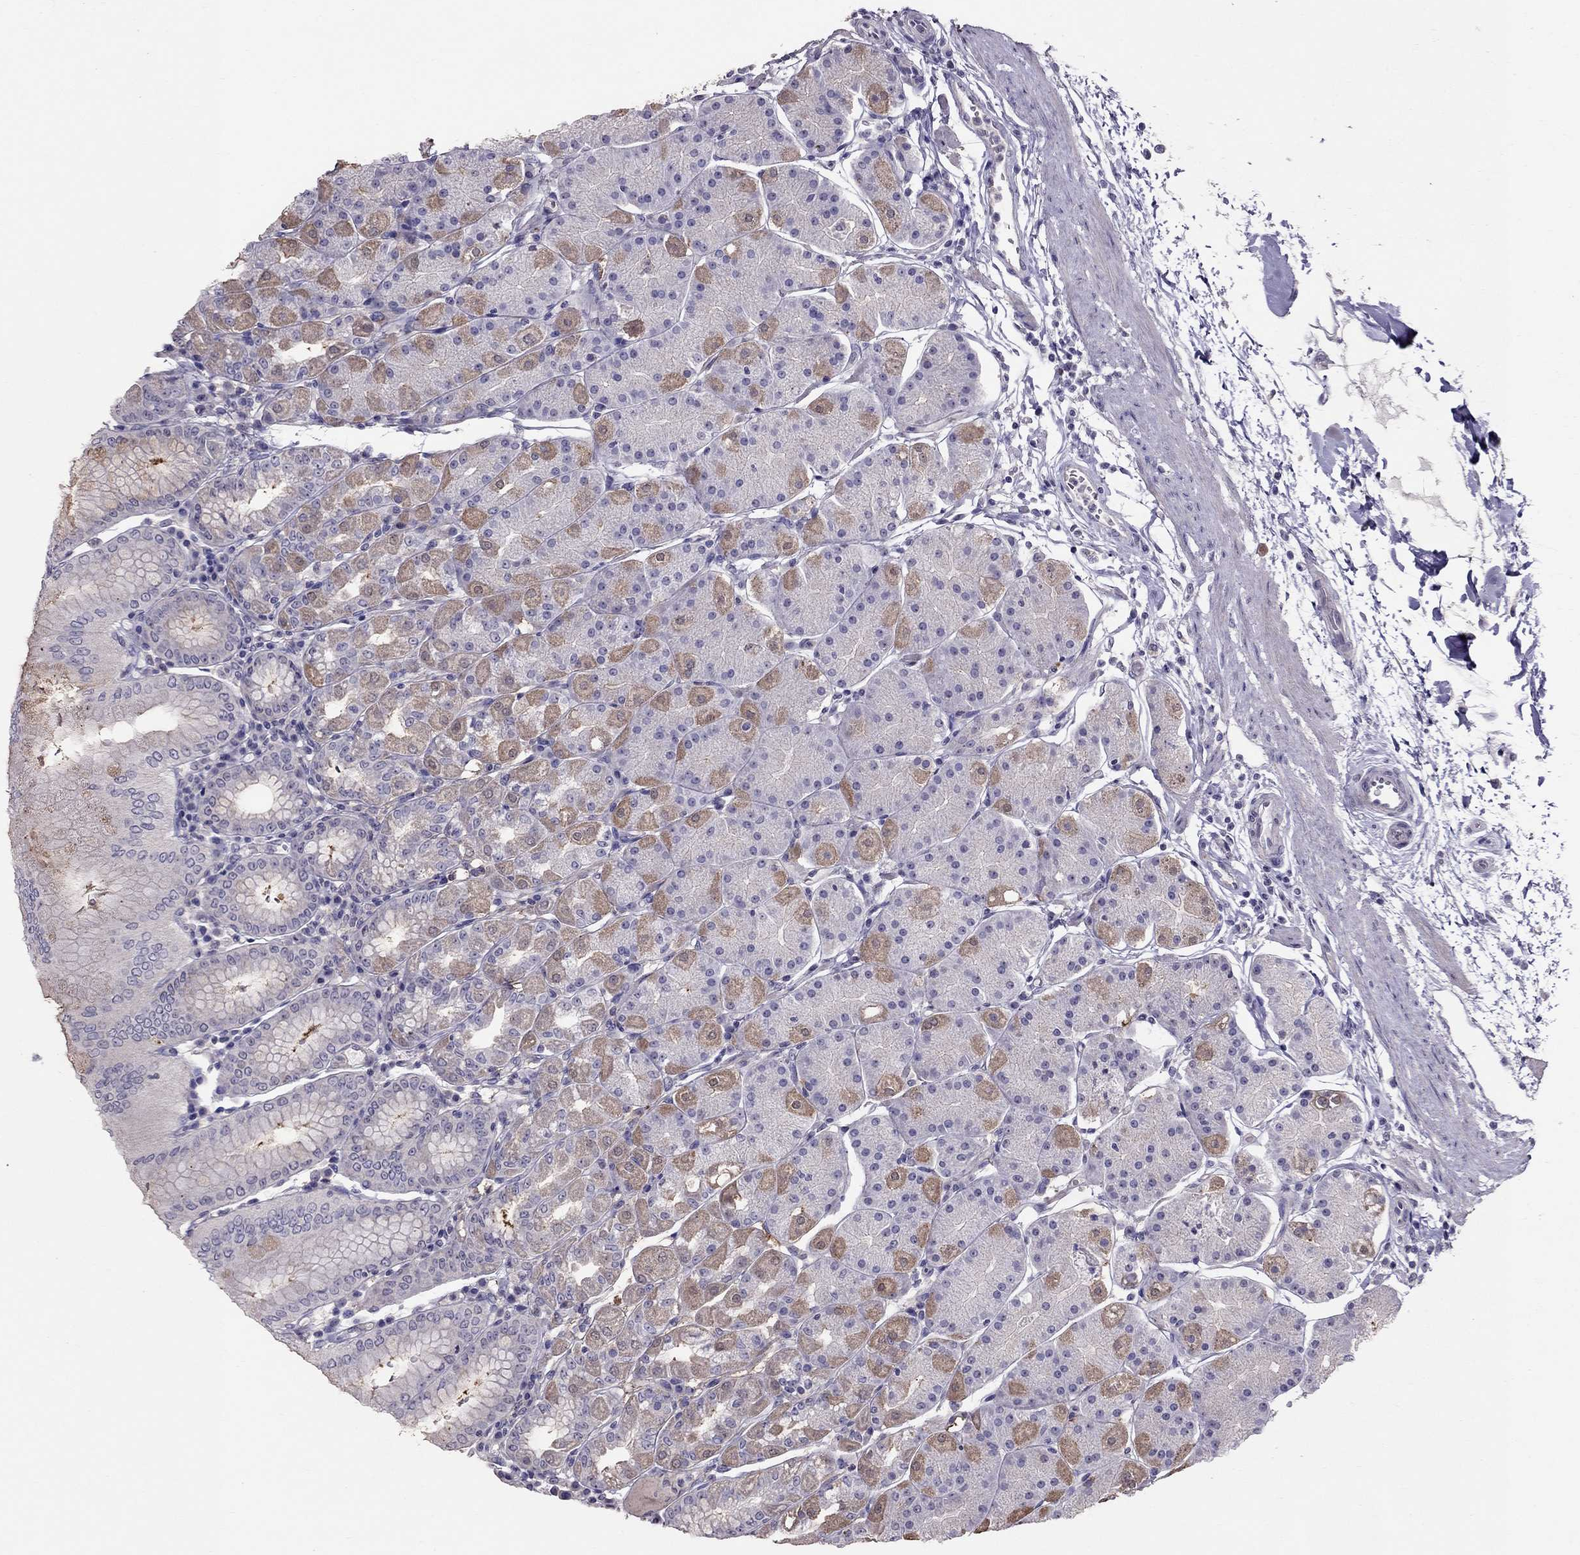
{"staining": {"intensity": "moderate", "quantity": "25%-75%", "location": "cytoplasmic/membranous"}, "tissue": "stomach", "cell_type": "Glandular cells", "image_type": "normal", "snomed": [{"axis": "morphology", "description": "Normal tissue, NOS"}, {"axis": "topography", "description": "Stomach"}], "caption": "A micrograph of stomach stained for a protein demonstrates moderate cytoplasmic/membranous brown staining in glandular cells. (DAB (3,3'-diaminobenzidine) IHC, brown staining for protein, blue staining for nuclei).", "gene": "LRRC46", "patient": {"sex": "male", "age": 54}}